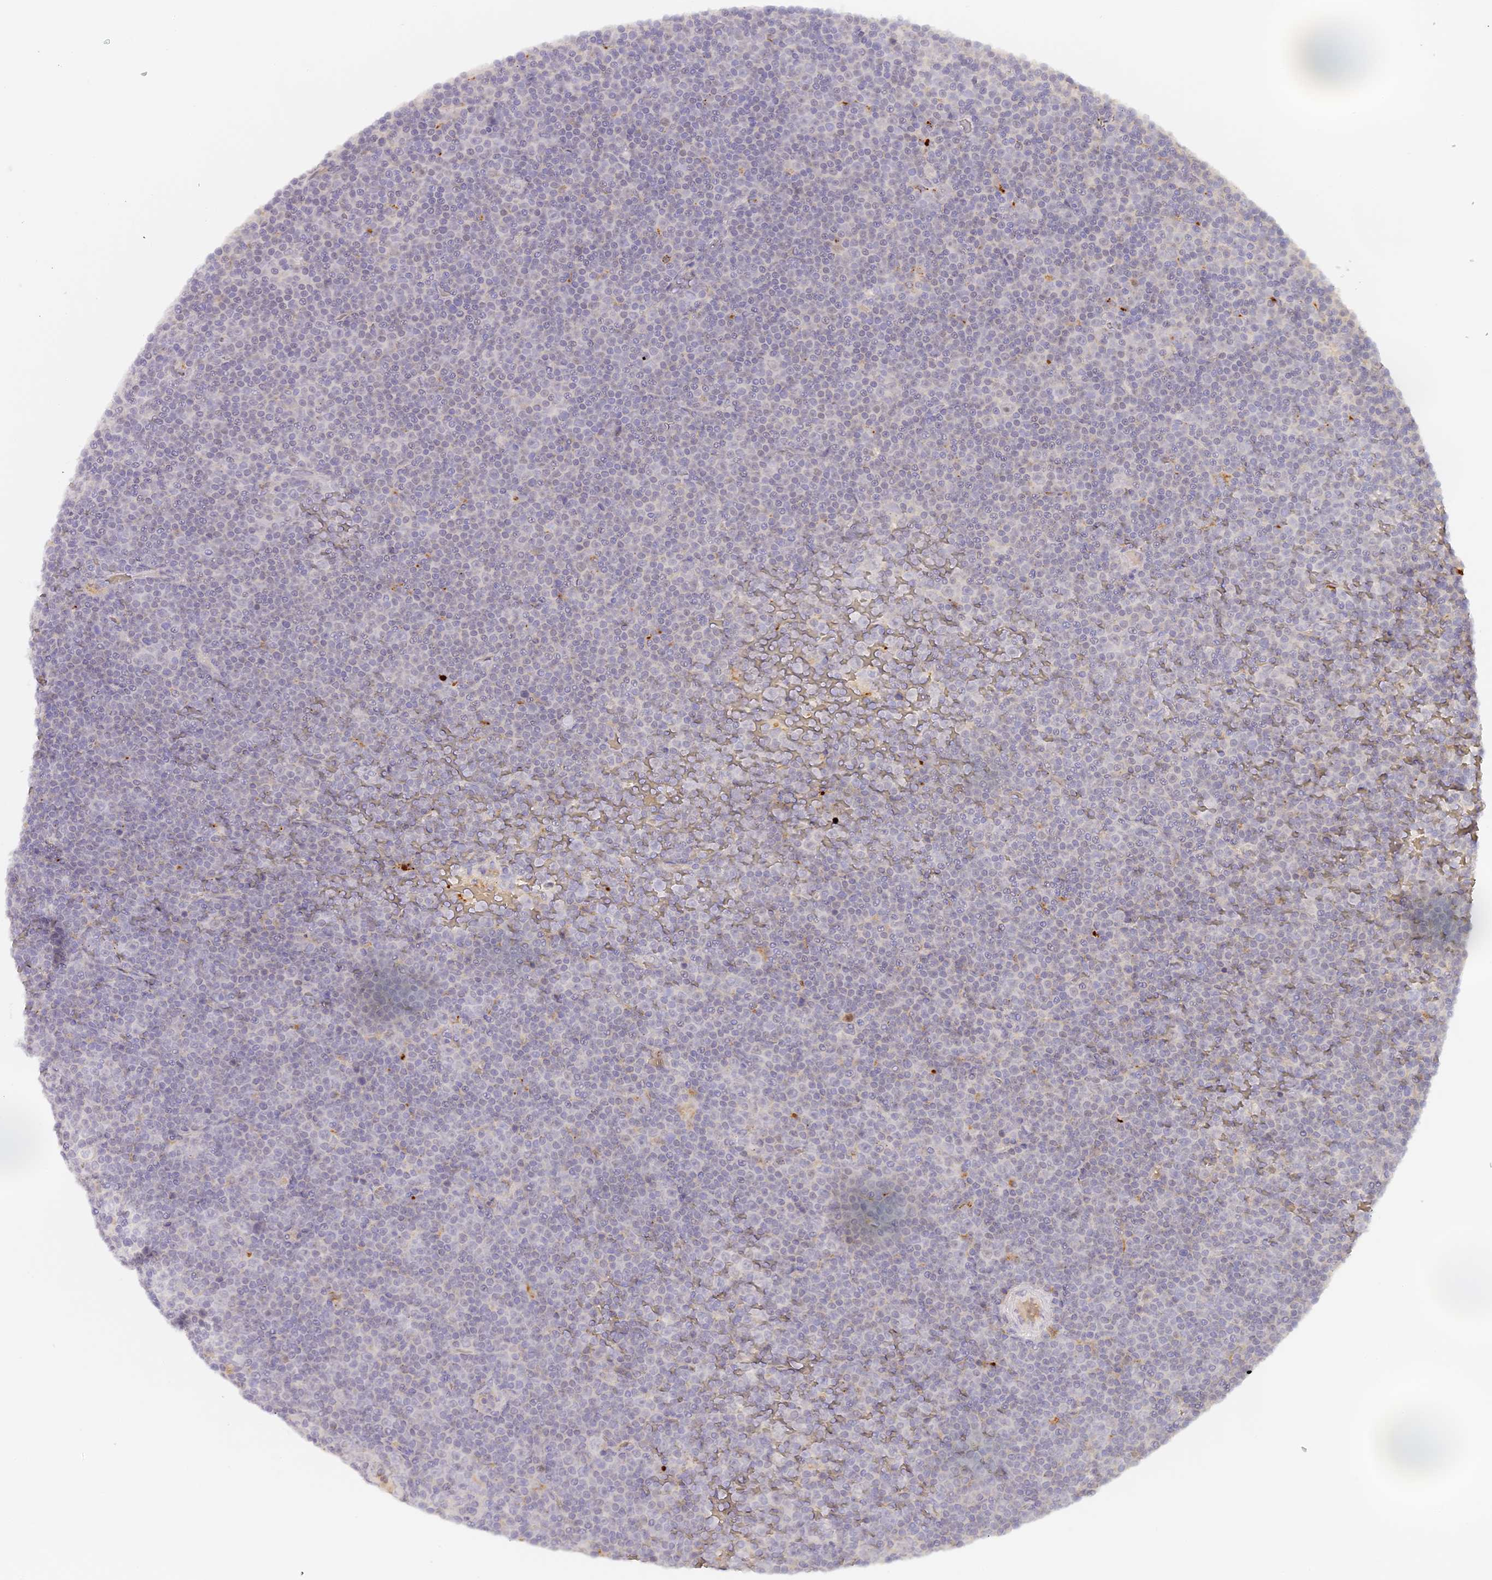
{"staining": {"intensity": "negative", "quantity": "none", "location": "none"}, "tissue": "lymphoma", "cell_type": "Tumor cells", "image_type": "cancer", "snomed": [{"axis": "morphology", "description": "Malignant lymphoma, non-Hodgkin's type, Low grade"}, {"axis": "topography", "description": "Lymph node"}], "caption": "Immunohistochemistry micrograph of neoplastic tissue: human malignant lymphoma, non-Hodgkin's type (low-grade) stained with DAB (3,3'-diaminobenzidine) shows no significant protein positivity in tumor cells. (IHC, brightfield microscopy, high magnification).", "gene": "ELL3", "patient": {"sex": "female", "age": 67}}